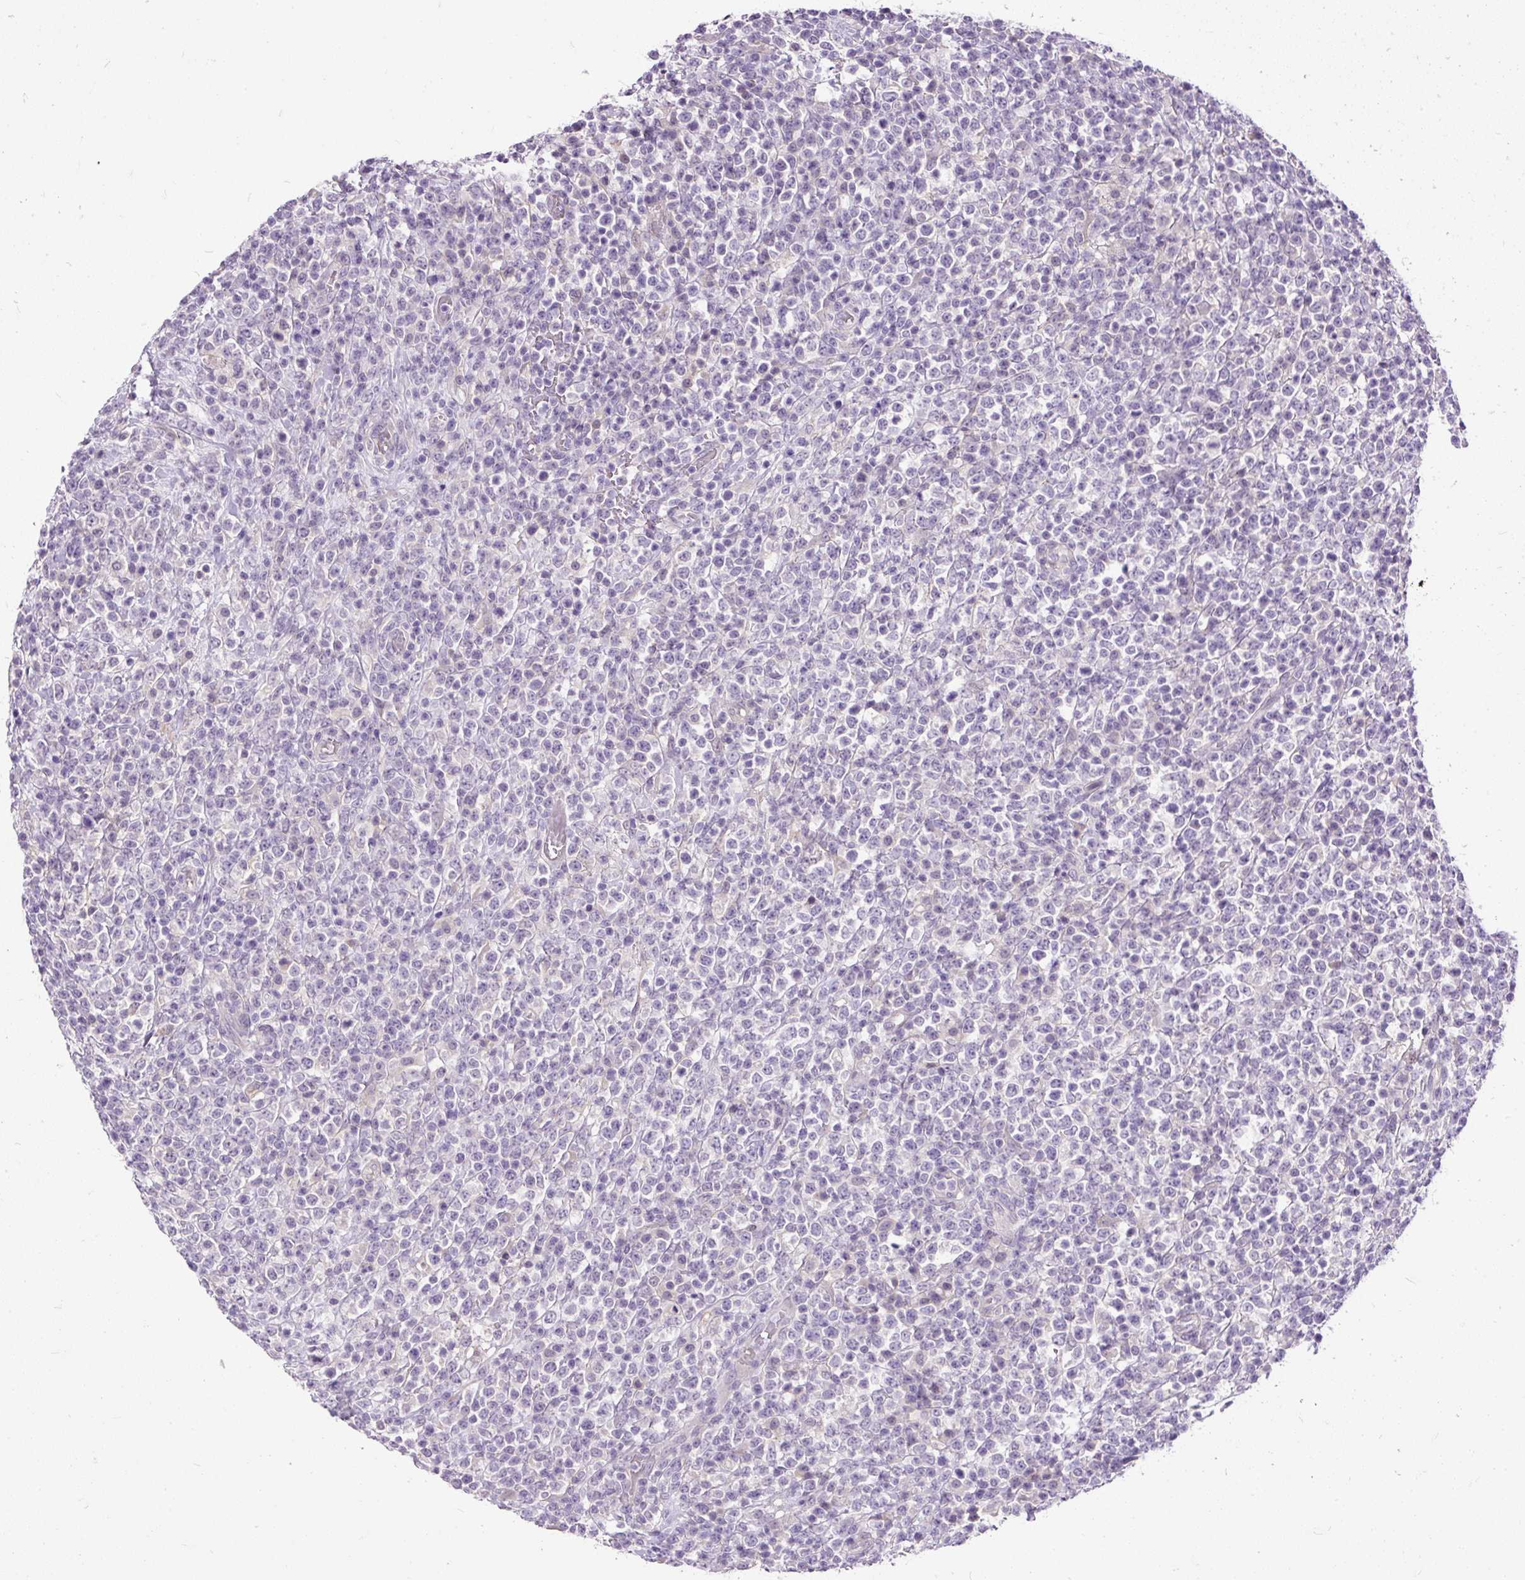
{"staining": {"intensity": "negative", "quantity": "none", "location": "none"}, "tissue": "lymphoma", "cell_type": "Tumor cells", "image_type": "cancer", "snomed": [{"axis": "morphology", "description": "Malignant lymphoma, non-Hodgkin's type, High grade"}, {"axis": "topography", "description": "Colon"}], "caption": "This is an immunohistochemistry micrograph of human malignant lymphoma, non-Hodgkin's type (high-grade). There is no positivity in tumor cells.", "gene": "KRTAP20-3", "patient": {"sex": "female", "age": 53}}